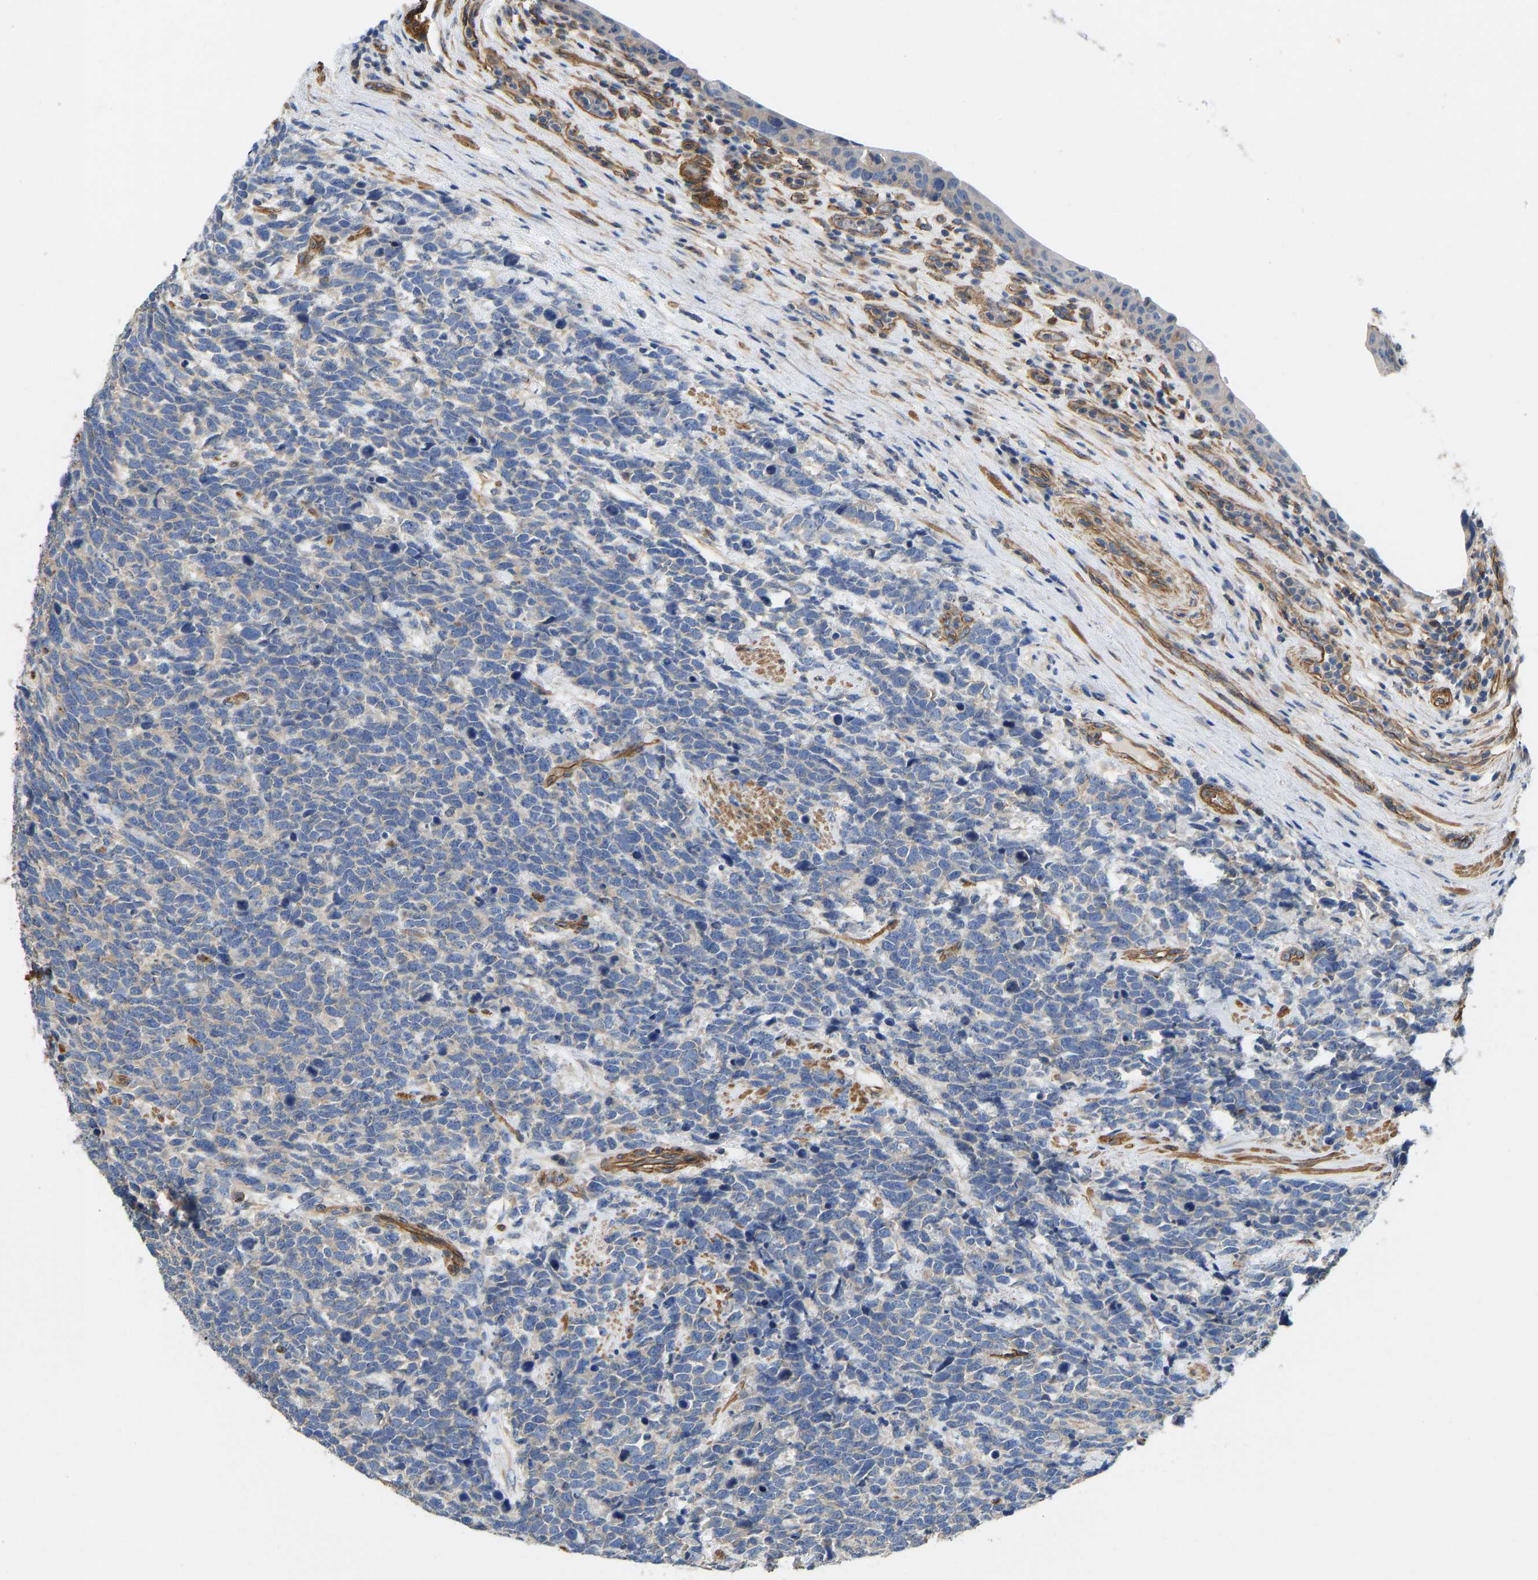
{"staining": {"intensity": "negative", "quantity": "none", "location": "none"}, "tissue": "urothelial cancer", "cell_type": "Tumor cells", "image_type": "cancer", "snomed": [{"axis": "morphology", "description": "Urothelial carcinoma, High grade"}, {"axis": "topography", "description": "Urinary bladder"}], "caption": "Urothelial cancer was stained to show a protein in brown. There is no significant staining in tumor cells.", "gene": "ELMO2", "patient": {"sex": "female", "age": 82}}